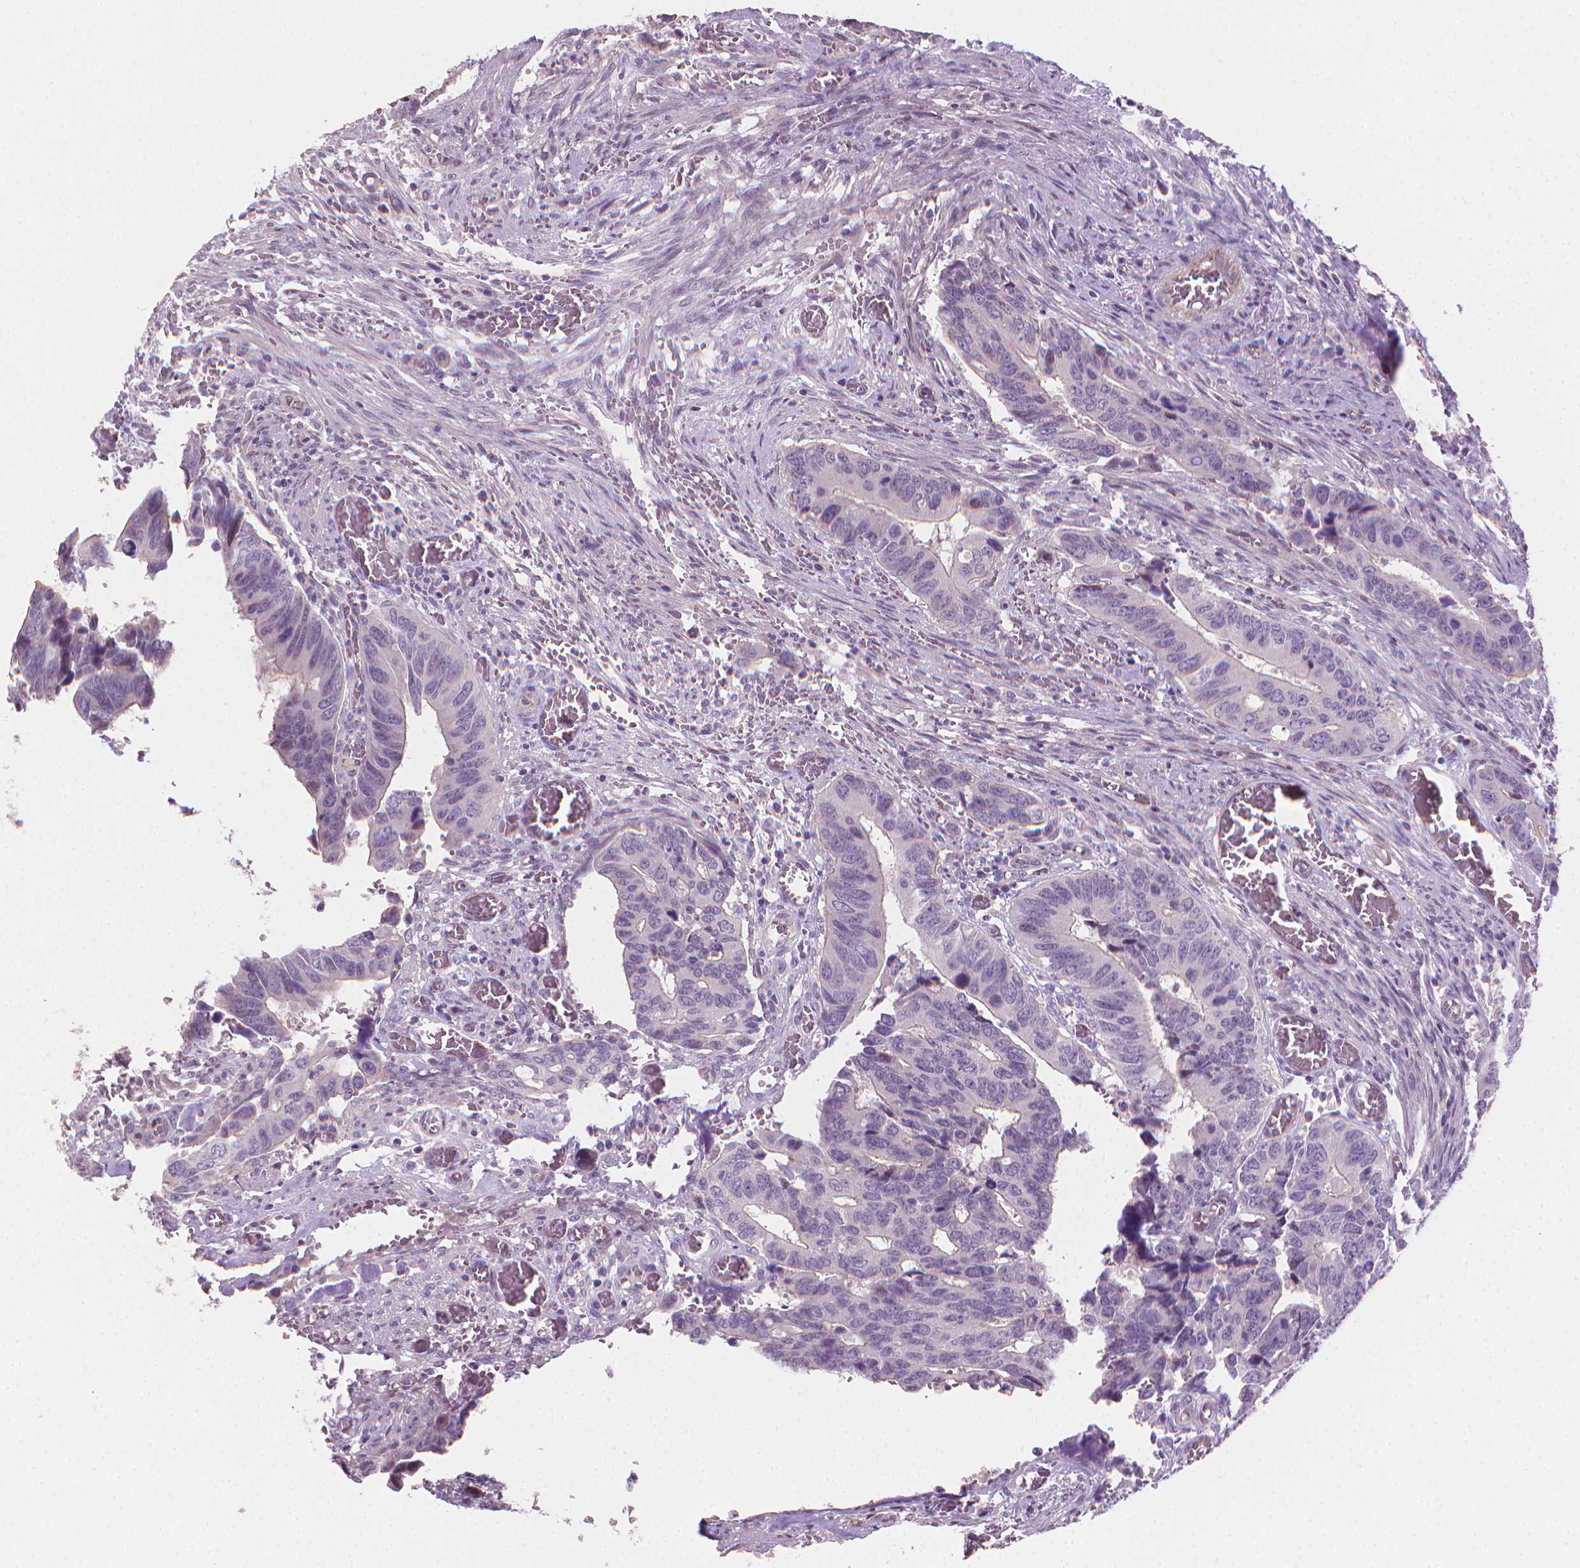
{"staining": {"intensity": "negative", "quantity": "none", "location": "none"}, "tissue": "colorectal cancer", "cell_type": "Tumor cells", "image_type": "cancer", "snomed": [{"axis": "morphology", "description": "Adenocarcinoma, NOS"}, {"axis": "topography", "description": "Colon"}], "caption": "High magnification brightfield microscopy of colorectal cancer (adenocarcinoma) stained with DAB (brown) and counterstained with hematoxylin (blue): tumor cells show no significant positivity.", "gene": "CLXN", "patient": {"sex": "male", "age": 49}}